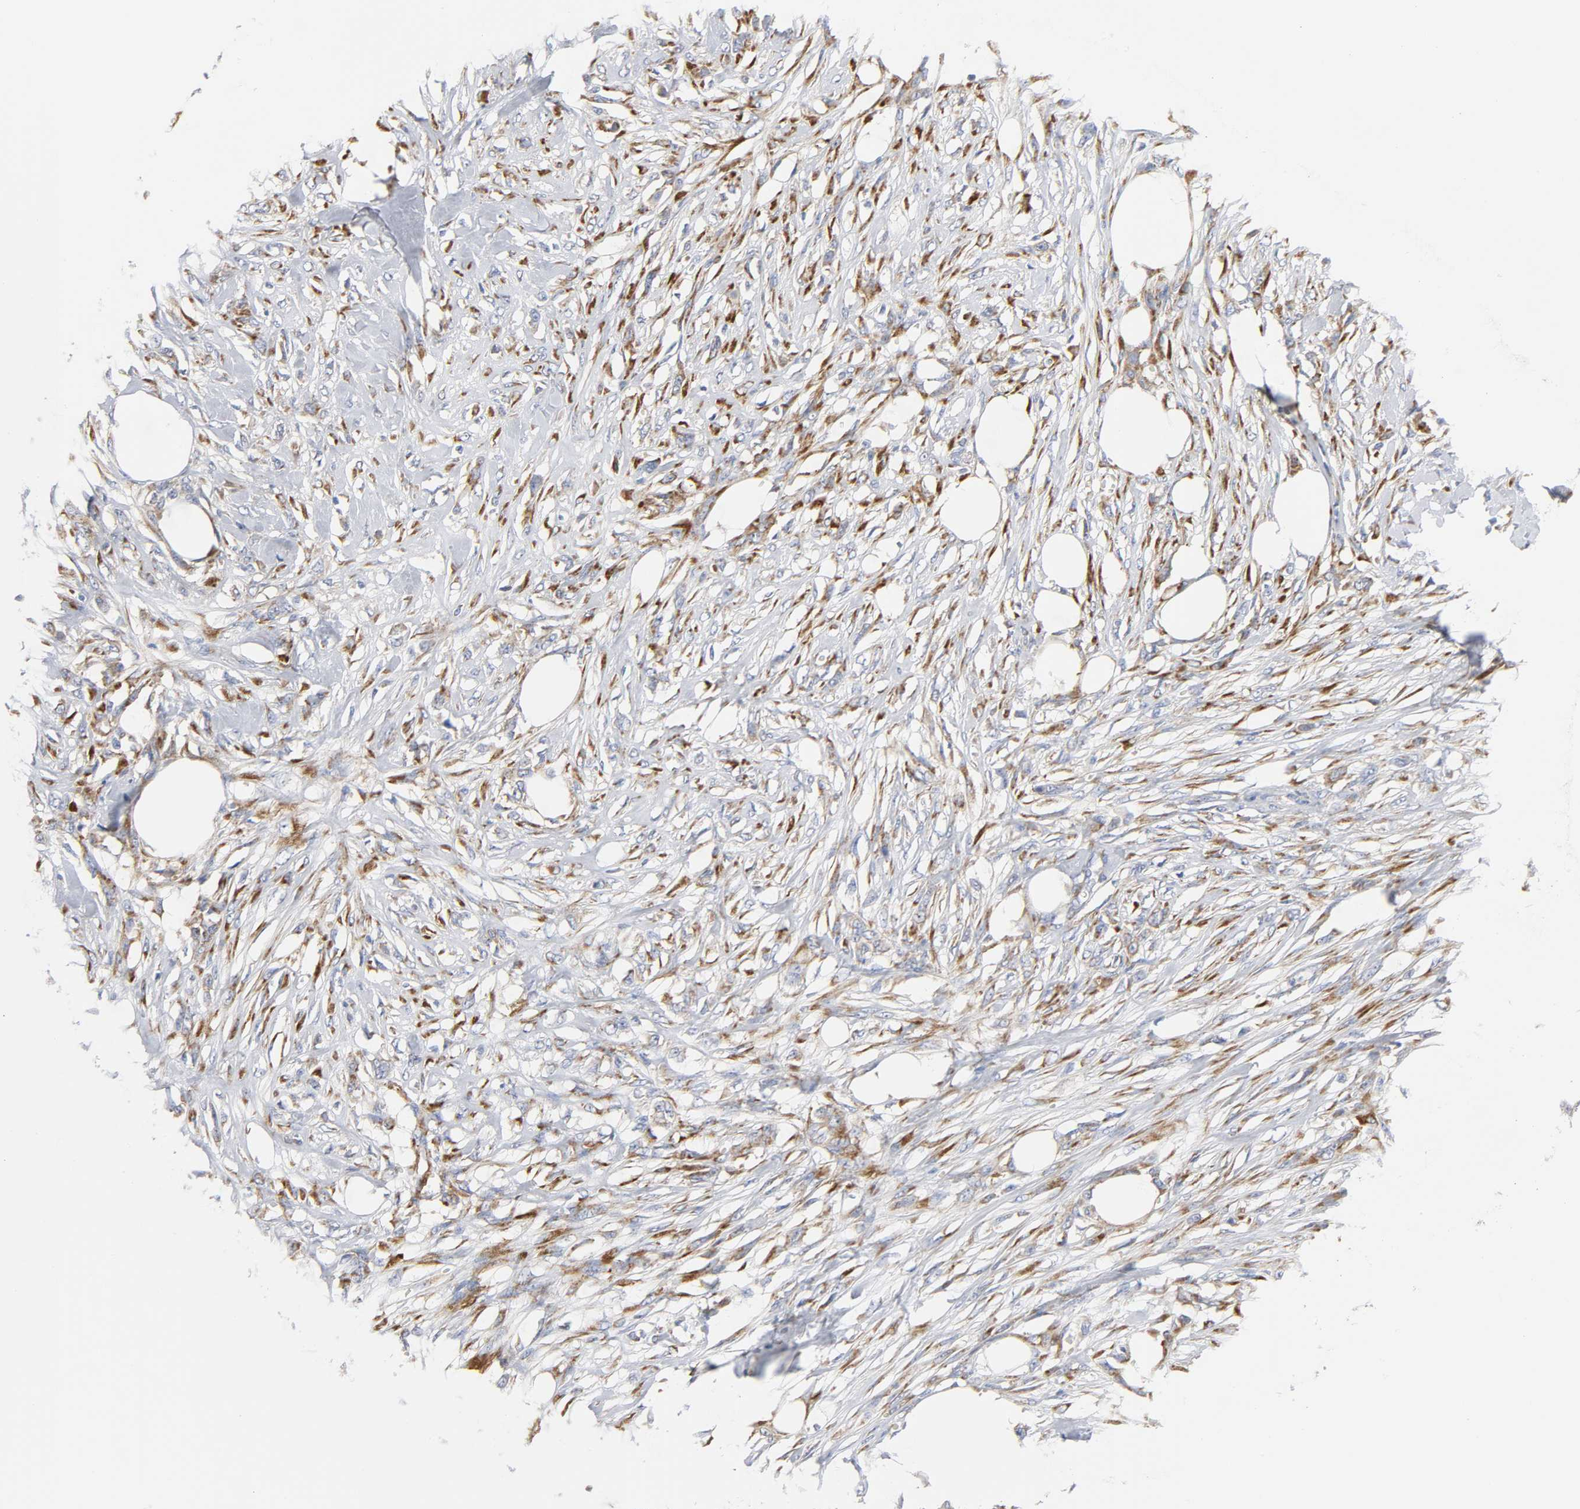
{"staining": {"intensity": "moderate", "quantity": ">75%", "location": "cytoplasmic/membranous"}, "tissue": "skin cancer", "cell_type": "Tumor cells", "image_type": "cancer", "snomed": [{"axis": "morphology", "description": "Normal tissue, NOS"}, {"axis": "morphology", "description": "Squamous cell carcinoma, NOS"}, {"axis": "topography", "description": "Skin"}], "caption": "High-magnification brightfield microscopy of skin cancer stained with DAB (3,3'-diaminobenzidine) (brown) and counterstained with hematoxylin (blue). tumor cells exhibit moderate cytoplasmic/membranous expression is identified in approximately>75% of cells.", "gene": "REL", "patient": {"sex": "female", "age": 59}}